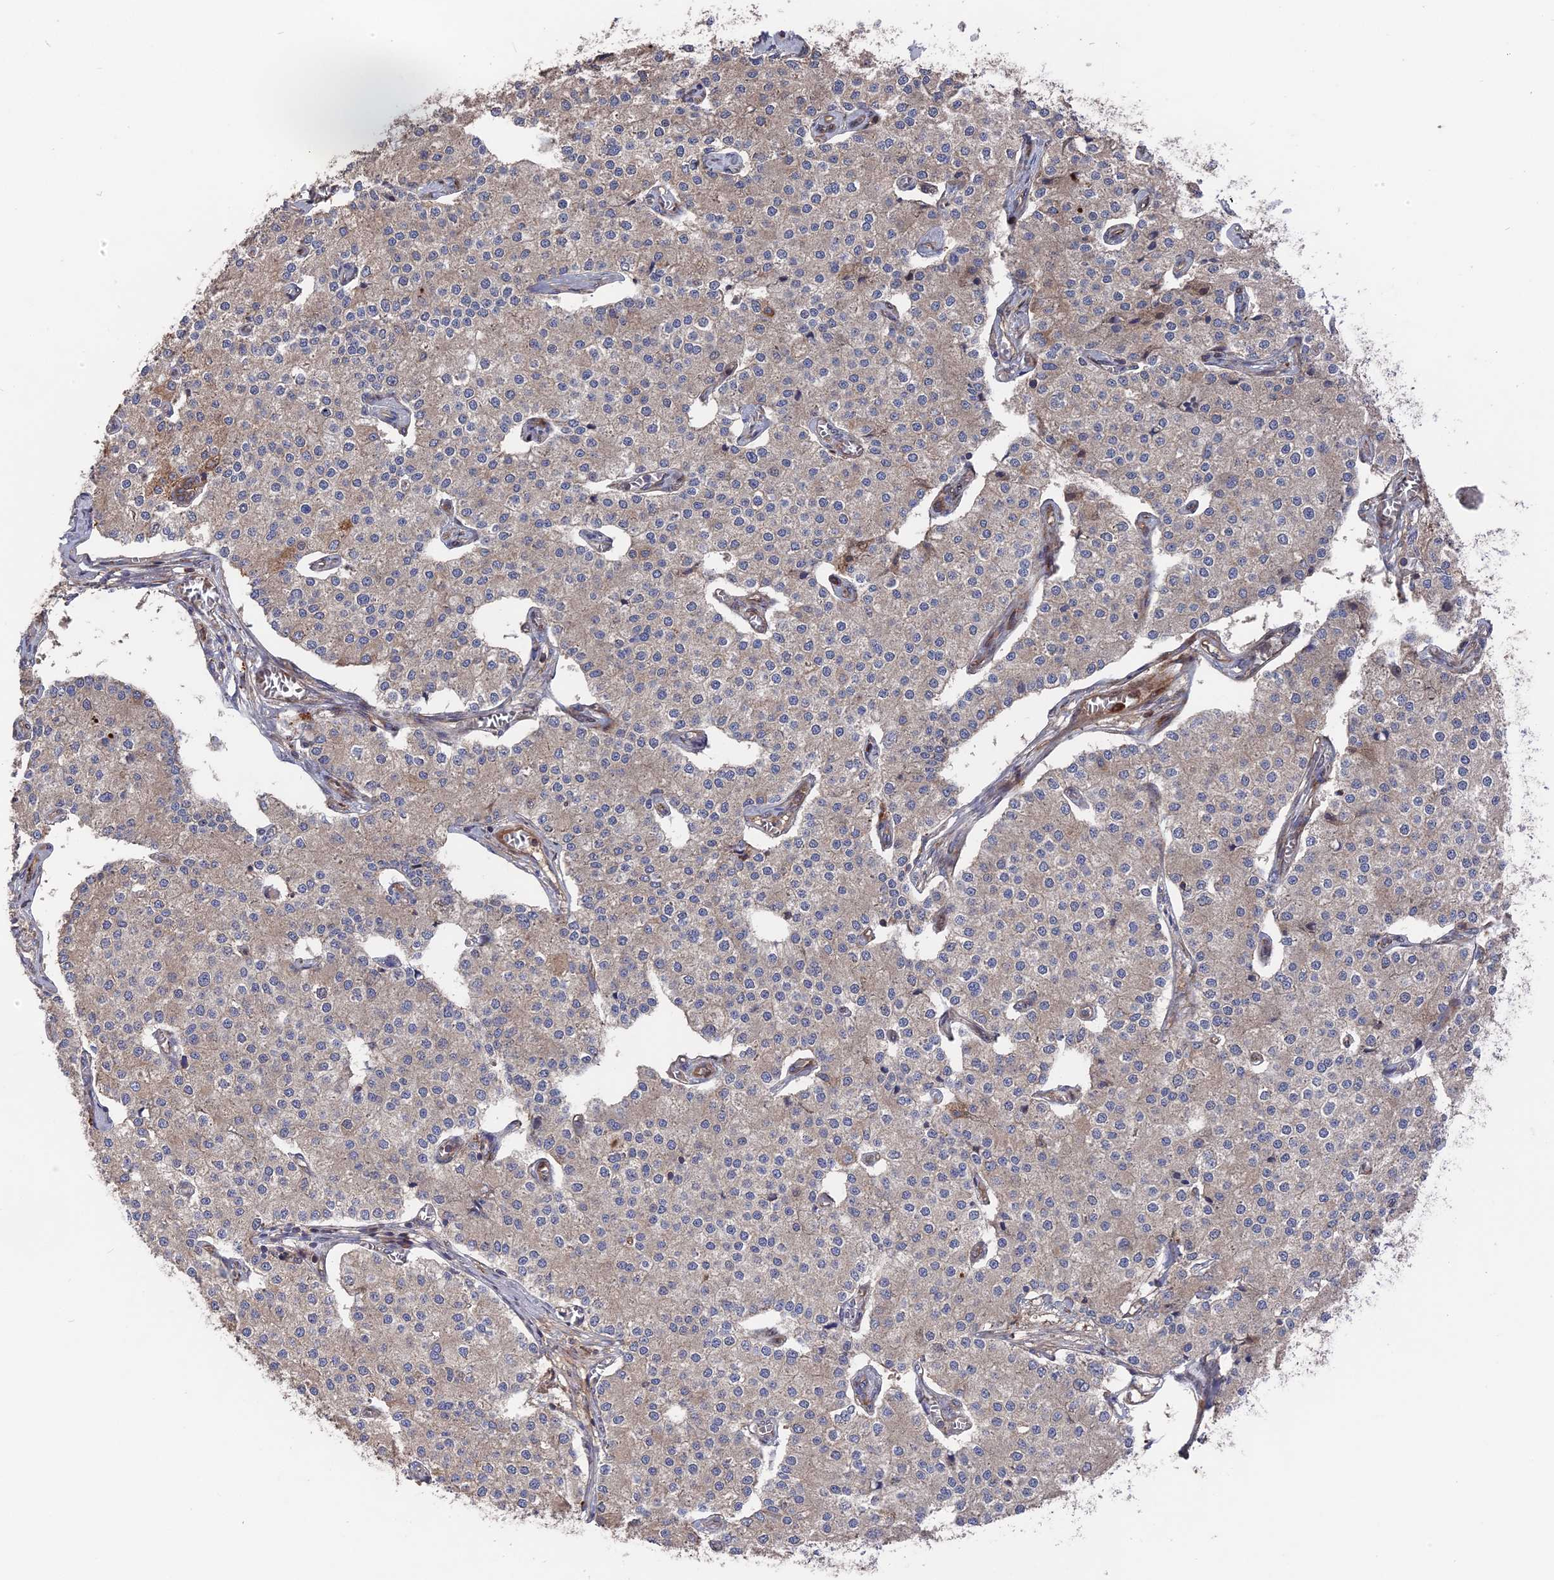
{"staining": {"intensity": "weak", "quantity": "25%-75%", "location": "cytoplasmic/membranous"}, "tissue": "carcinoid", "cell_type": "Tumor cells", "image_type": "cancer", "snomed": [{"axis": "morphology", "description": "Carcinoid, malignant, NOS"}, {"axis": "topography", "description": "Colon"}], "caption": "Weak cytoplasmic/membranous positivity for a protein is appreciated in approximately 25%-75% of tumor cells of carcinoid using immunohistochemistry.", "gene": "DEF8", "patient": {"sex": "female", "age": 52}}